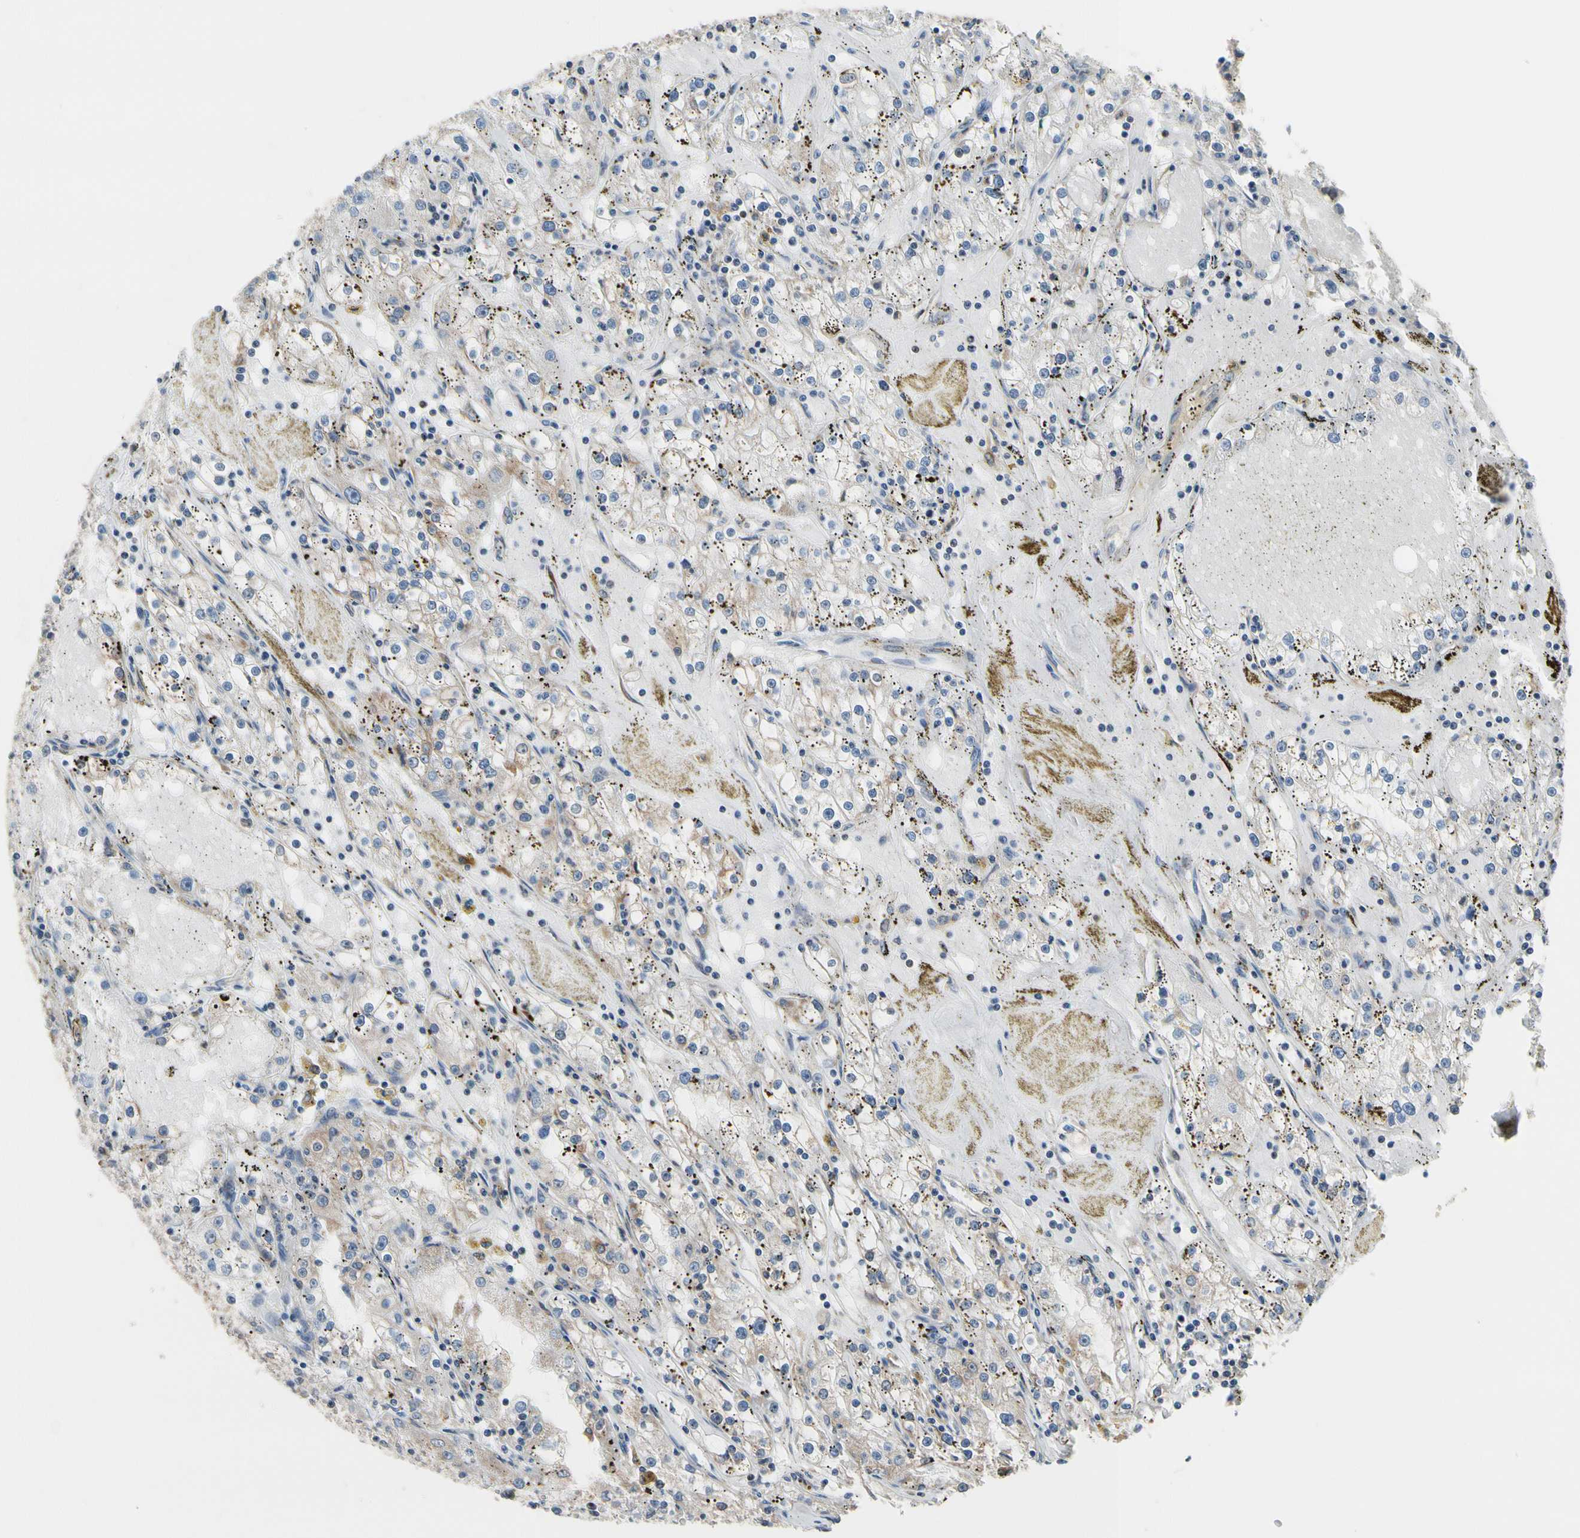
{"staining": {"intensity": "weak", "quantity": ">75%", "location": "cytoplasmic/membranous"}, "tissue": "renal cancer", "cell_type": "Tumor cells", "image_type": "cancer", "snomed": [{"axis": "morphology", "description": "Adenocarcinoma, NOS"}, {"axis": "topography", "description": "Kidney"}], "caption": "Tumor cells display low levels of weak cytoplasmic/membranous staining in approximately >75% of cells in renal cancer.", "gene": "TMED7", "patient": {"sex": "male", "age": 56}}